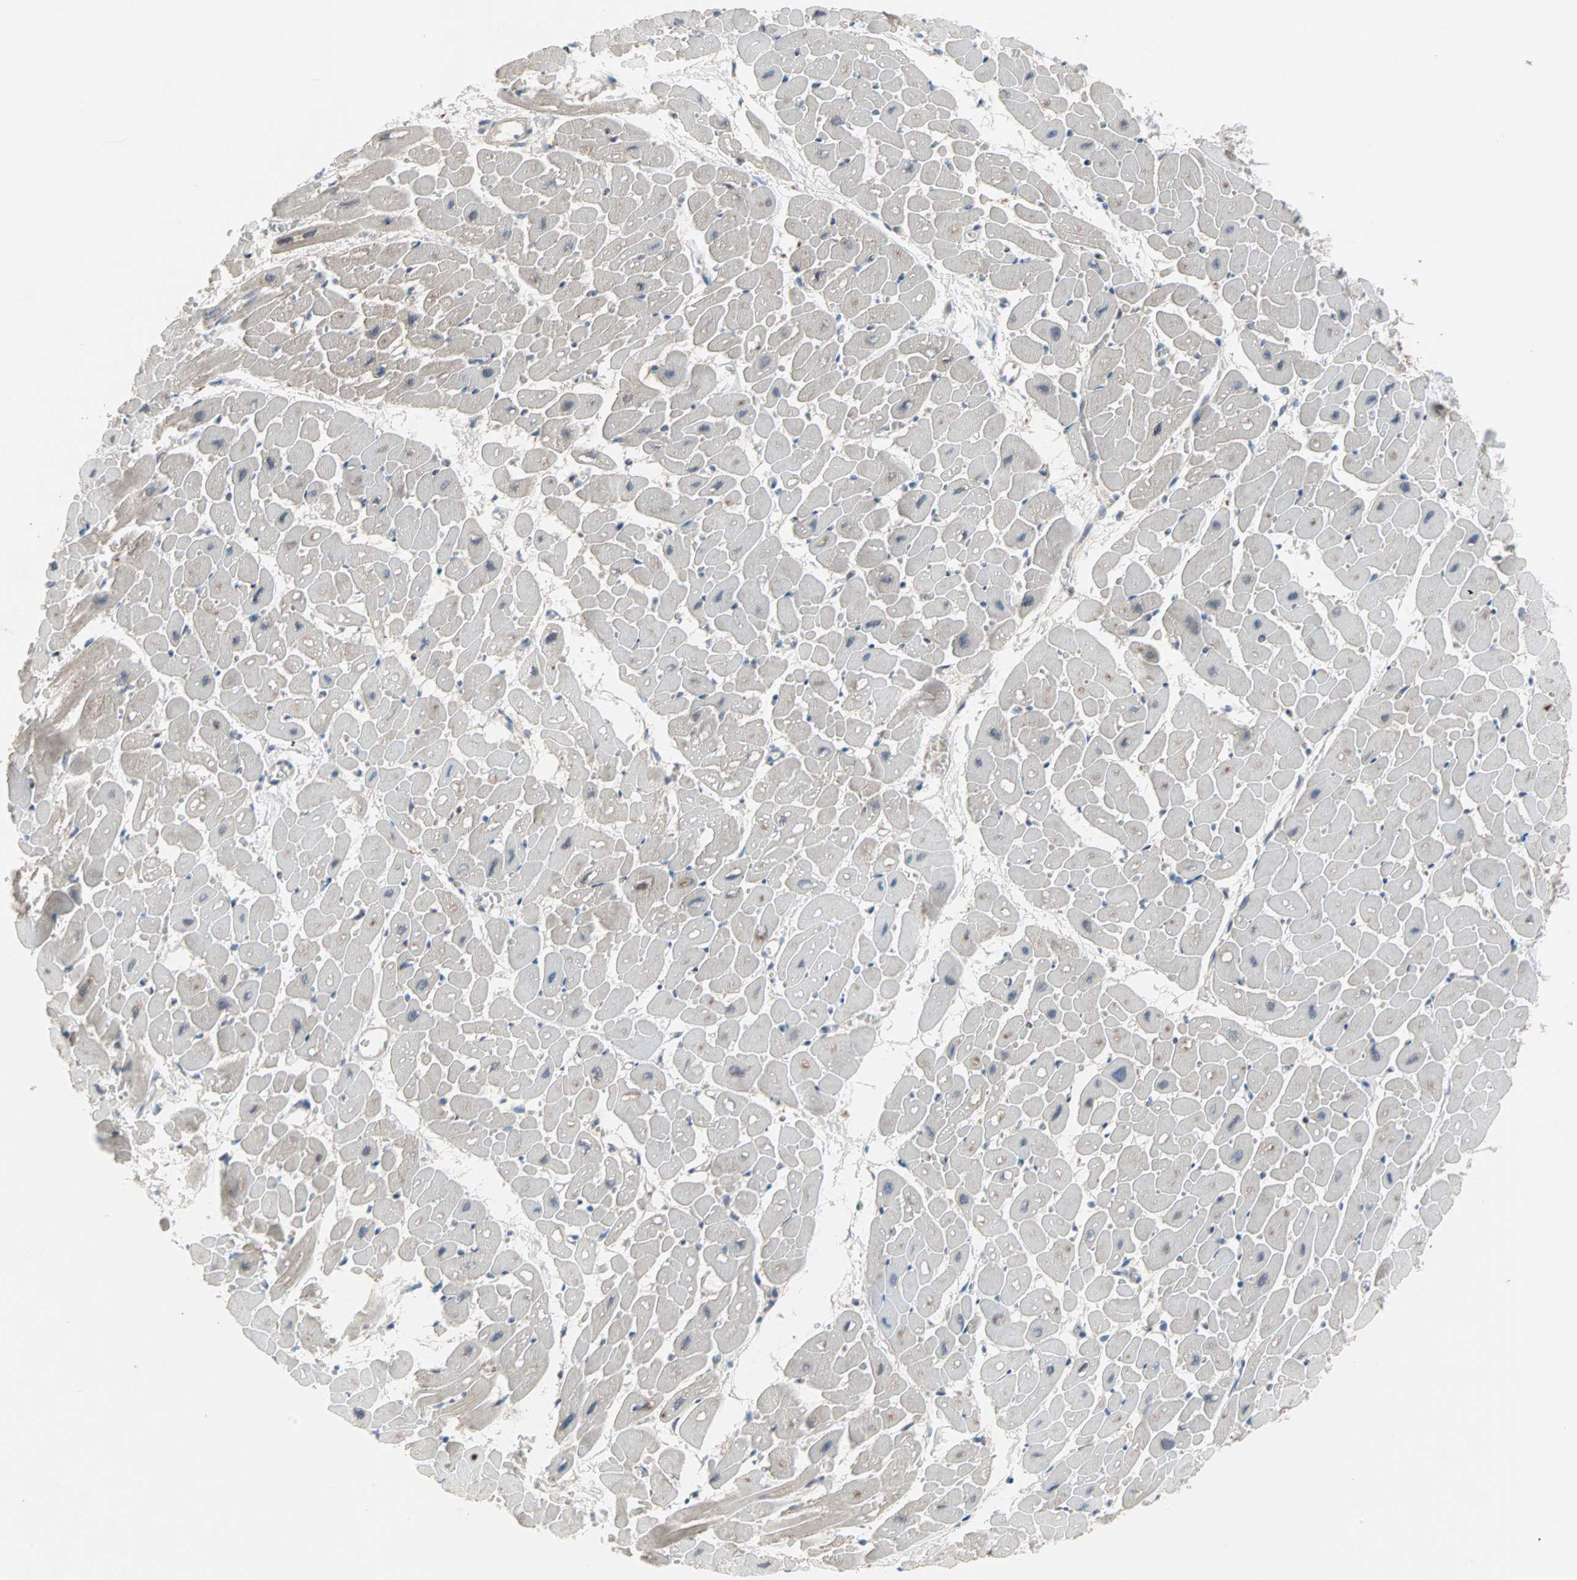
{"staining": {"intensity": "moderate", "quantity": "<25%", "location": "cytoplasmic/membranous"}, "tissue": "heart muscle", "cell_type": "Cardiomyocytes", "image_type": "normal", "snomed": [{"axis": "morphology", "description": "Normal tissue, NOS"}, {"axis": "topography", "description": "Heart"}], "caption": "Immunohistochemical staining of benign human heart muscle demonstrates low levels of moderate cytoplasmic/membranous positivity in about <25% of cardiomyocytes.", "gene": "CAND2", "patient": {"sex": "male", "age": 45}}